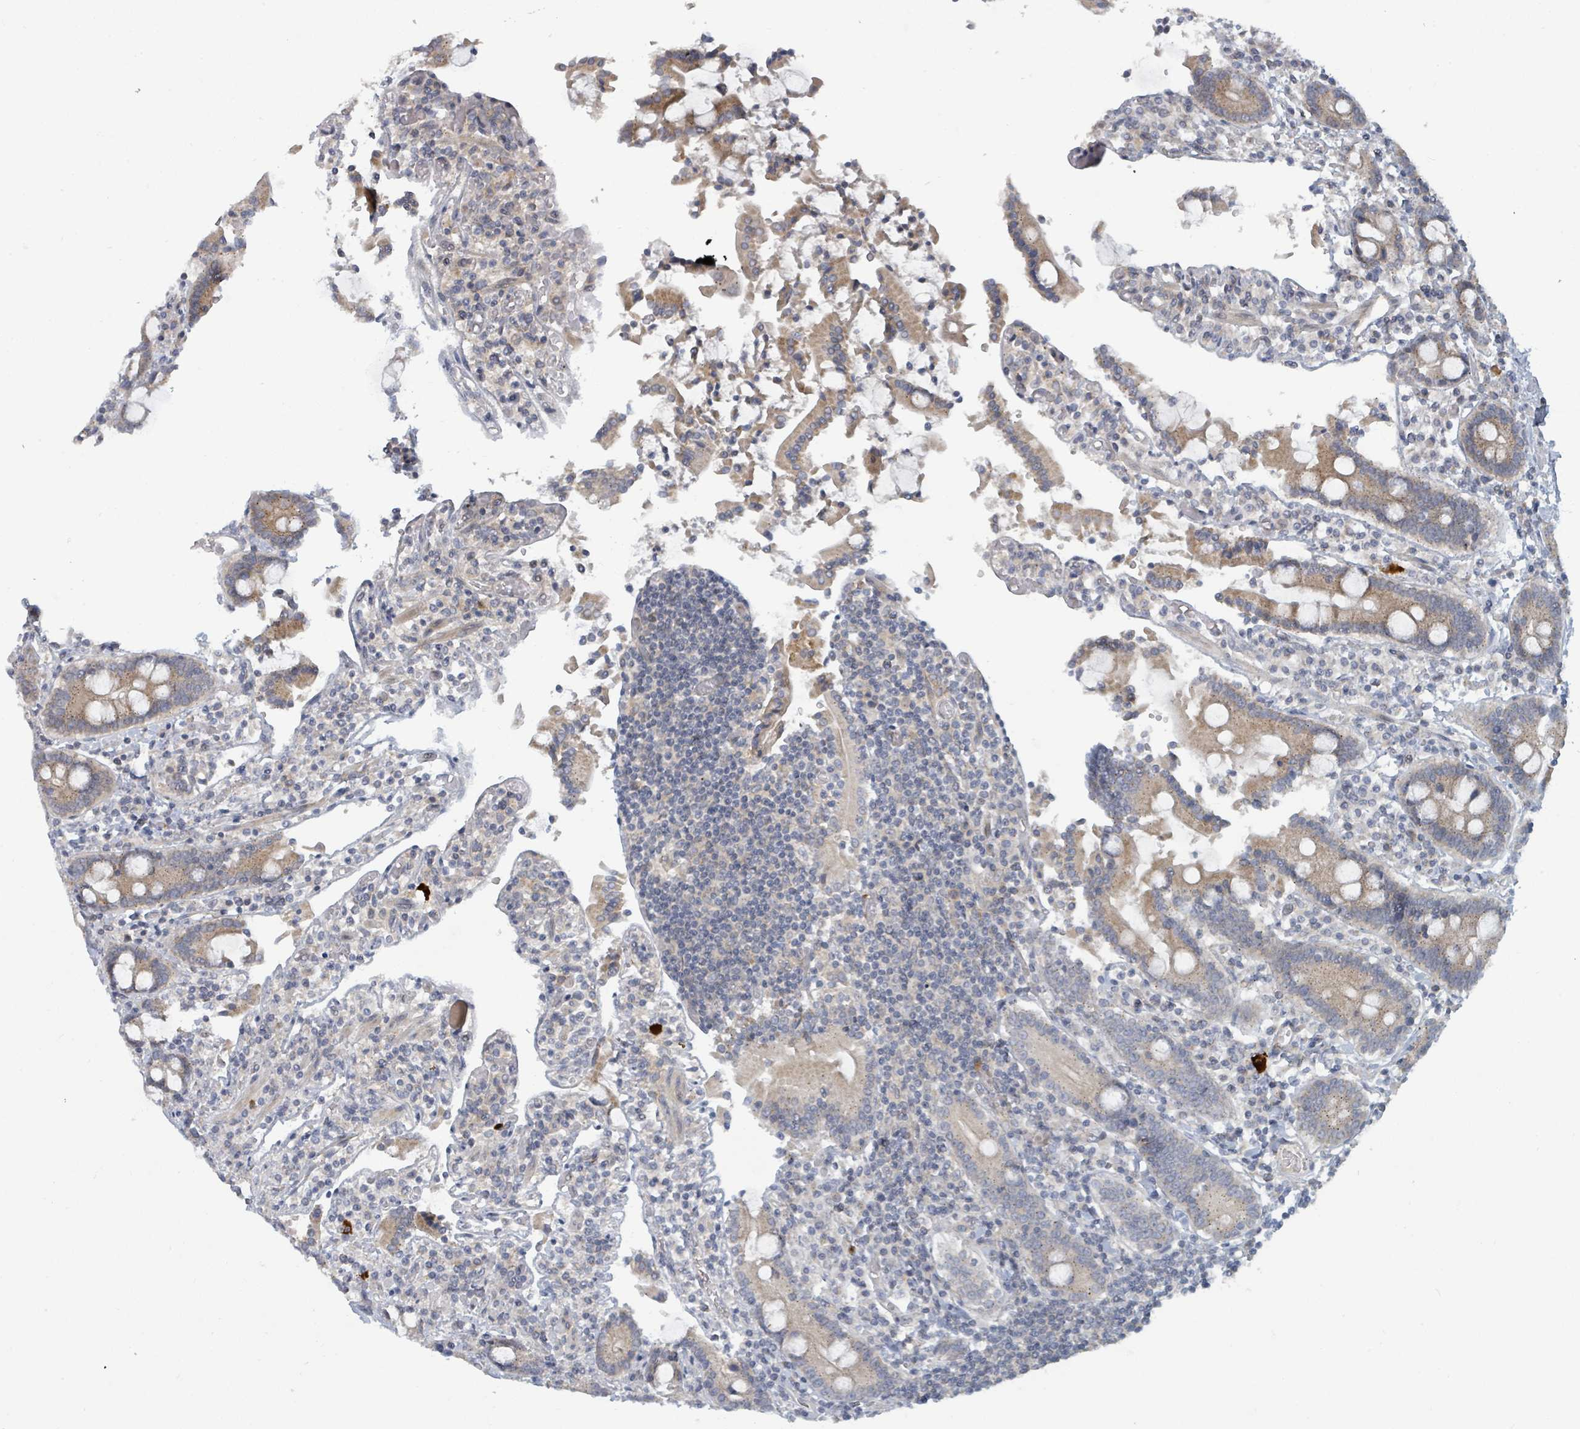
{"staining": {"intensity": "moderate", "quantity": ">75%", "location": "cytoplasmic/membranous"}, "tissue": "duodenum", "cell_type": "Glandular cells", "image_type": "normal", "snomed": [{"axis": "morphology", "description": "Normal tissue, NOS"}, {"axis": "topography", "description": "Duodenum"}], "caption": "Protein expression analysis of normal duodenum shows moderate cytoplasmic/membranous staining in about >75% of glandular cells.", "gene": "COL5A3", "patient": {"sex": "male", "age": 55}}